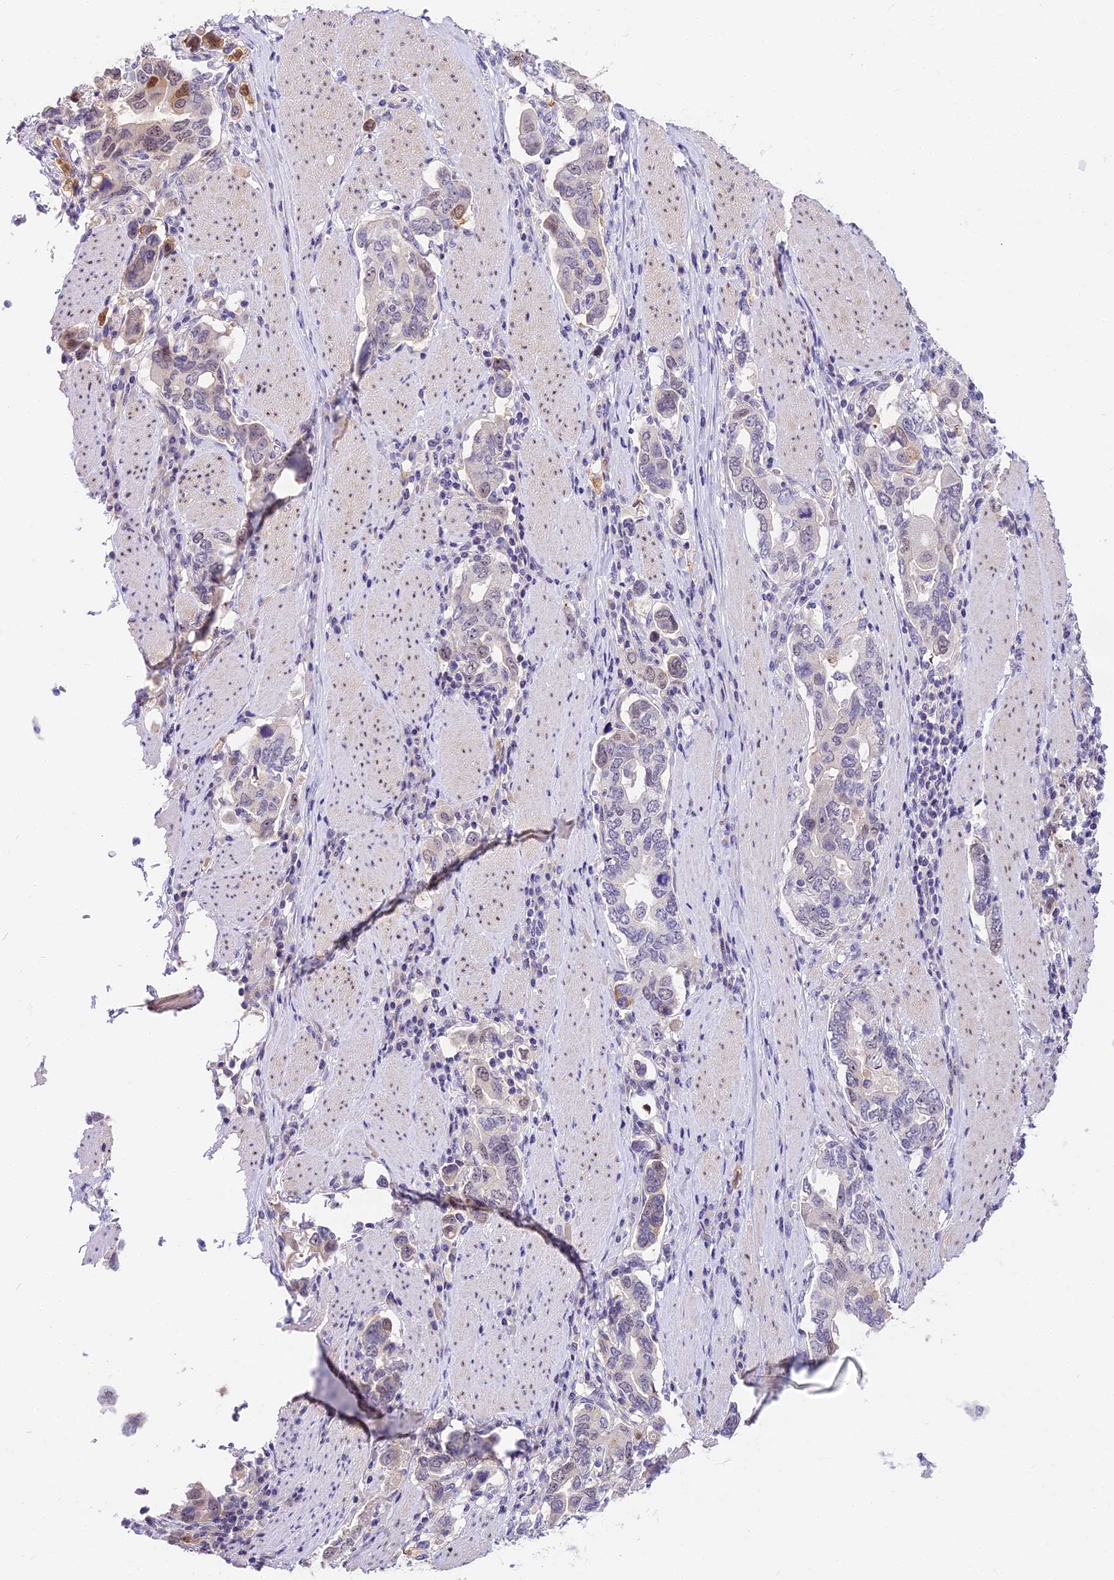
{"staining": {"intensity": "negative", "quantity": "none", "location": "none"}, "tissue": "stomach cancer", "cell_type": "Tumor cells", "image_type": "cancer", "snomed": [{"axis": "morphology", "description": "Adenocarcinoma, NOS"}, {"axis": "topography", "description": "Stomach, upper"}, {"axis": "topography", "description": "Stomach"}], "caption": "High power microscopy histopathology image of an immunohistochemistry (IHC) micrograph of stomach adenocarcinoma, revealing no significant positivity in tumor cells.", "gene": "MIDN", "patient": {"sex": "male", "age": 62}}